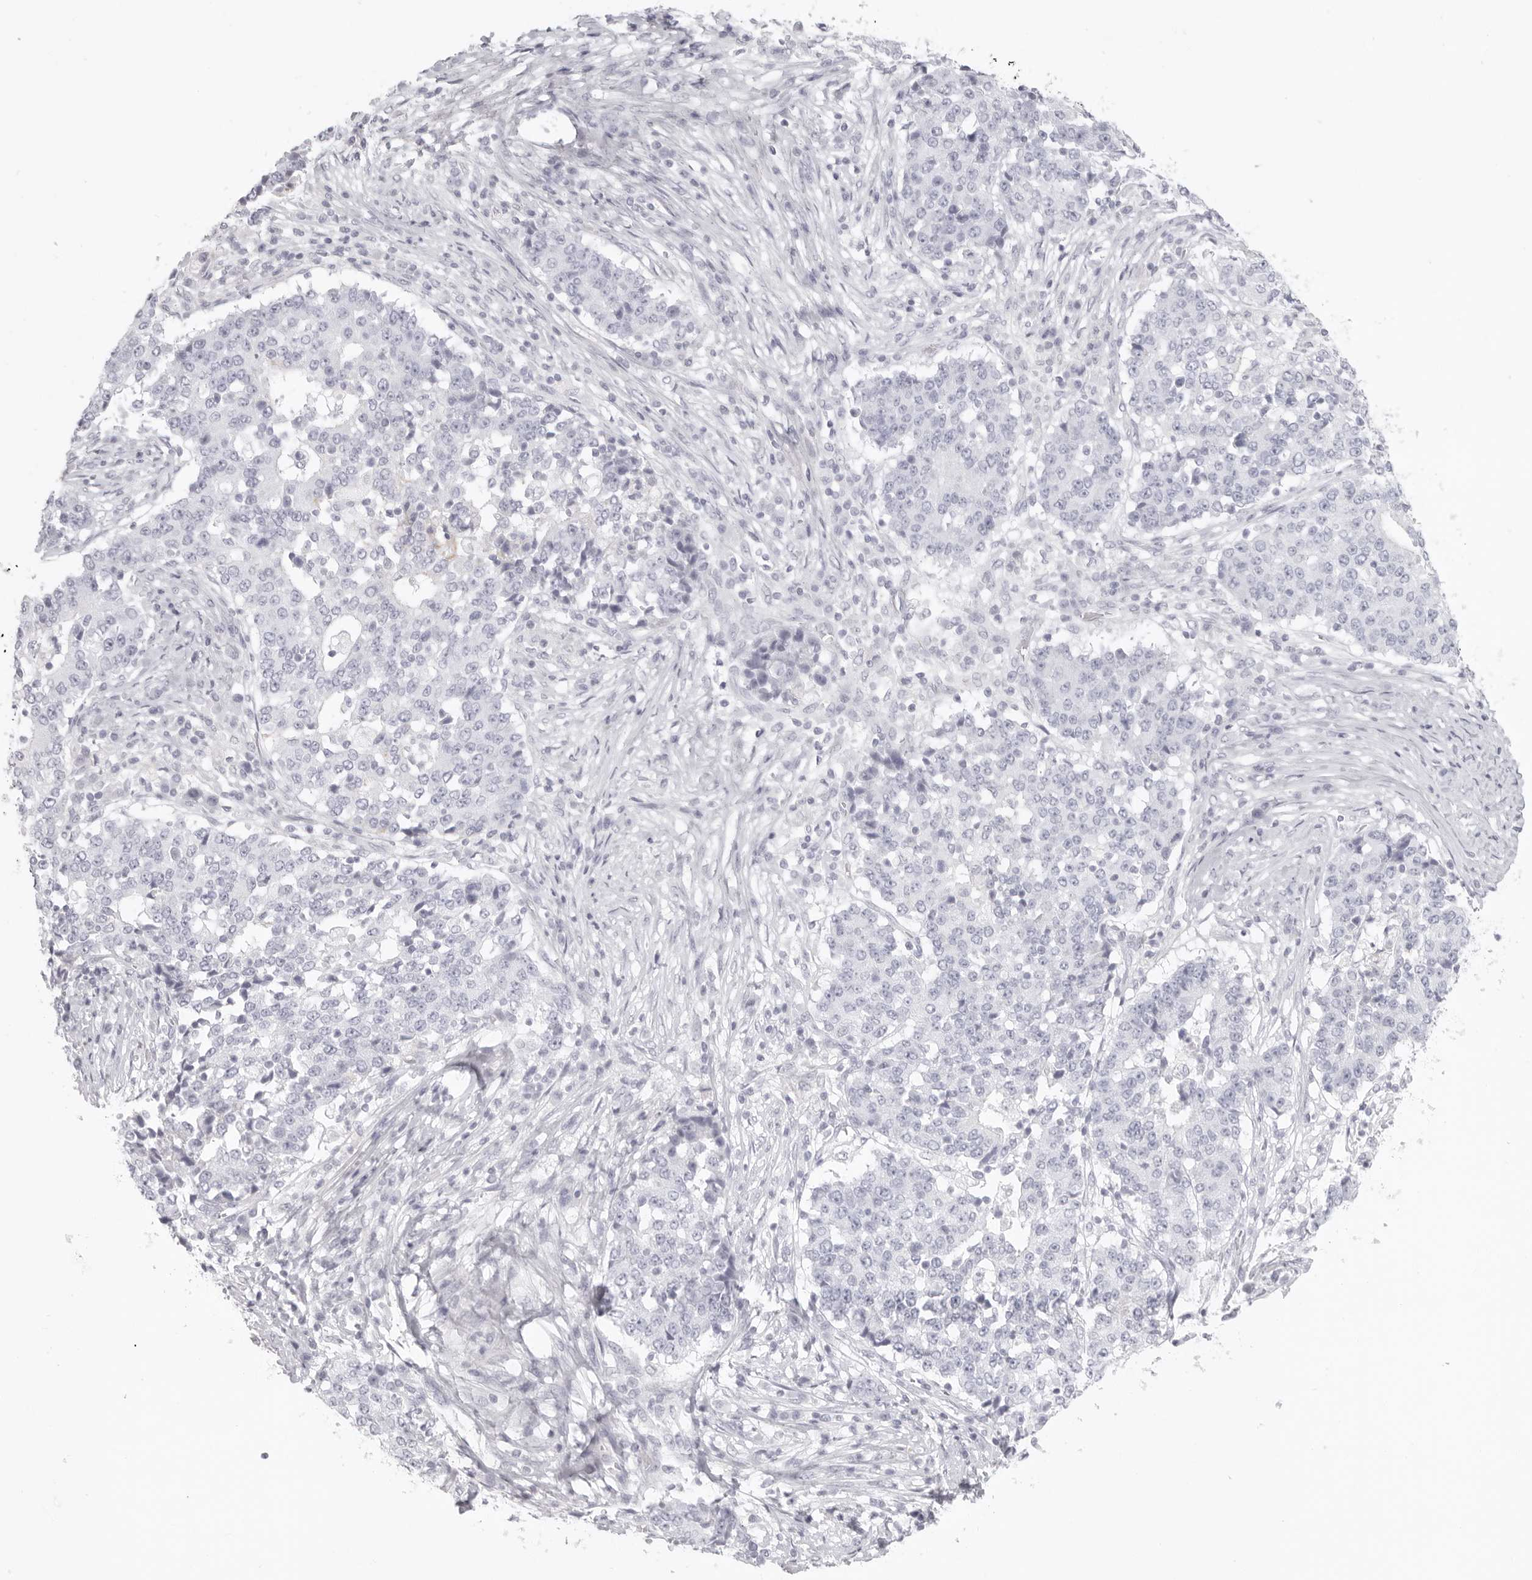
{"staining": {"intensity": "negative", "quantity": "none", "location": "none"}, "tissue": "stomach cancer", "cell_type": "Tumor cells", "image_type": "cancer", "snomed": [{"axis": "morphology", "description": "Adenocarcinoma, NOS"}, {"axis": "topography", "description": "Stomach"}], "caption": "Tumor cells show no significant protein staining in stomach cancer.", "gene": "RXFP1", "patient": {"sex": "male", "age": 59}}